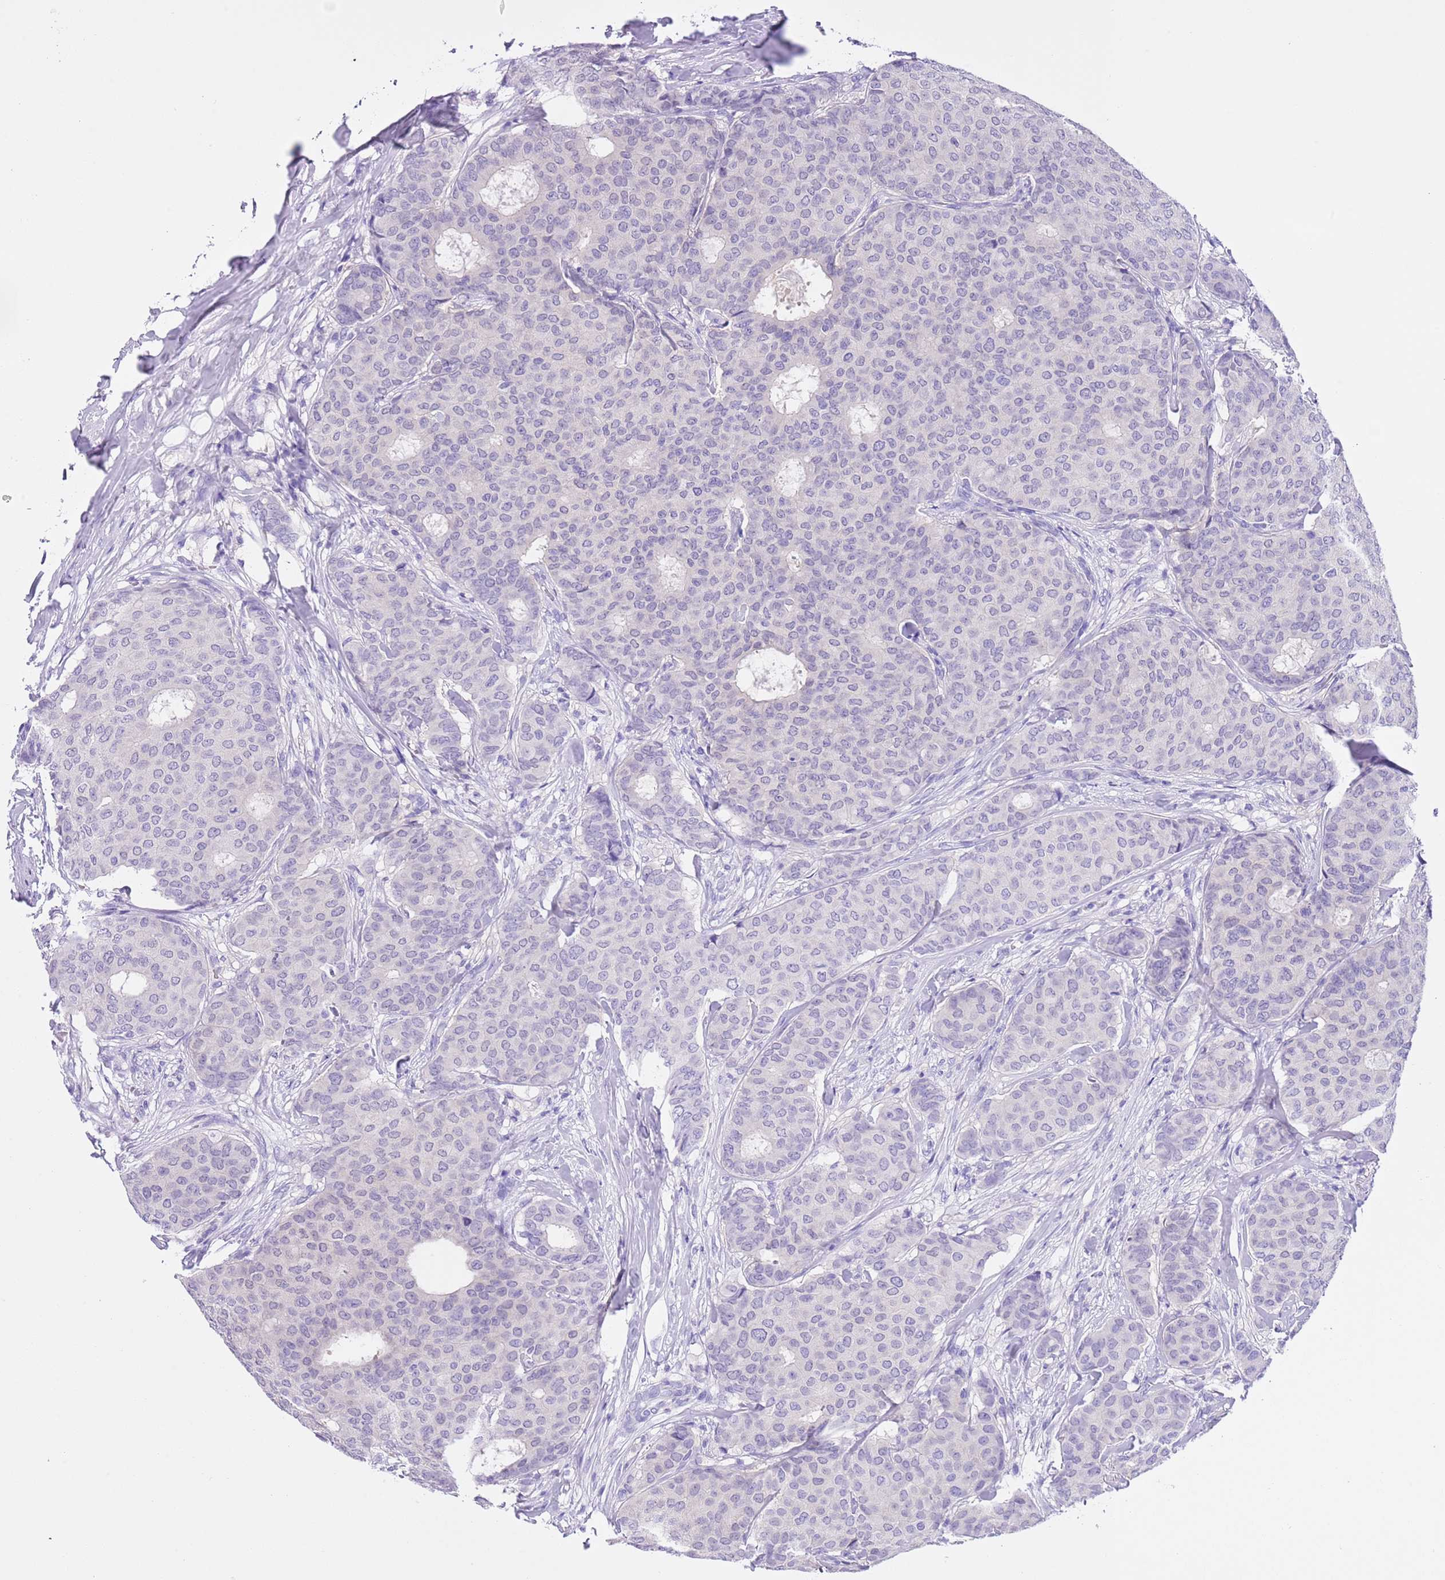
{"staining": {"intensity": "negative", "quantity": "none", "location": "none"}, "tissue": "breast cancer", "cell_type": "Tumor cells", "image_type": "cancer", "snomed": [{"axis": "morphology", "description": "Duct carcinoma"}, {"axis": "topography", "description": "Breast"}], "caption": "The histopathology image displays no staining of tumor cells in invasive ductal carcinoma (breast).", "gene": "TMEM185B", "patient": {"sex": "female", "age": 75}}